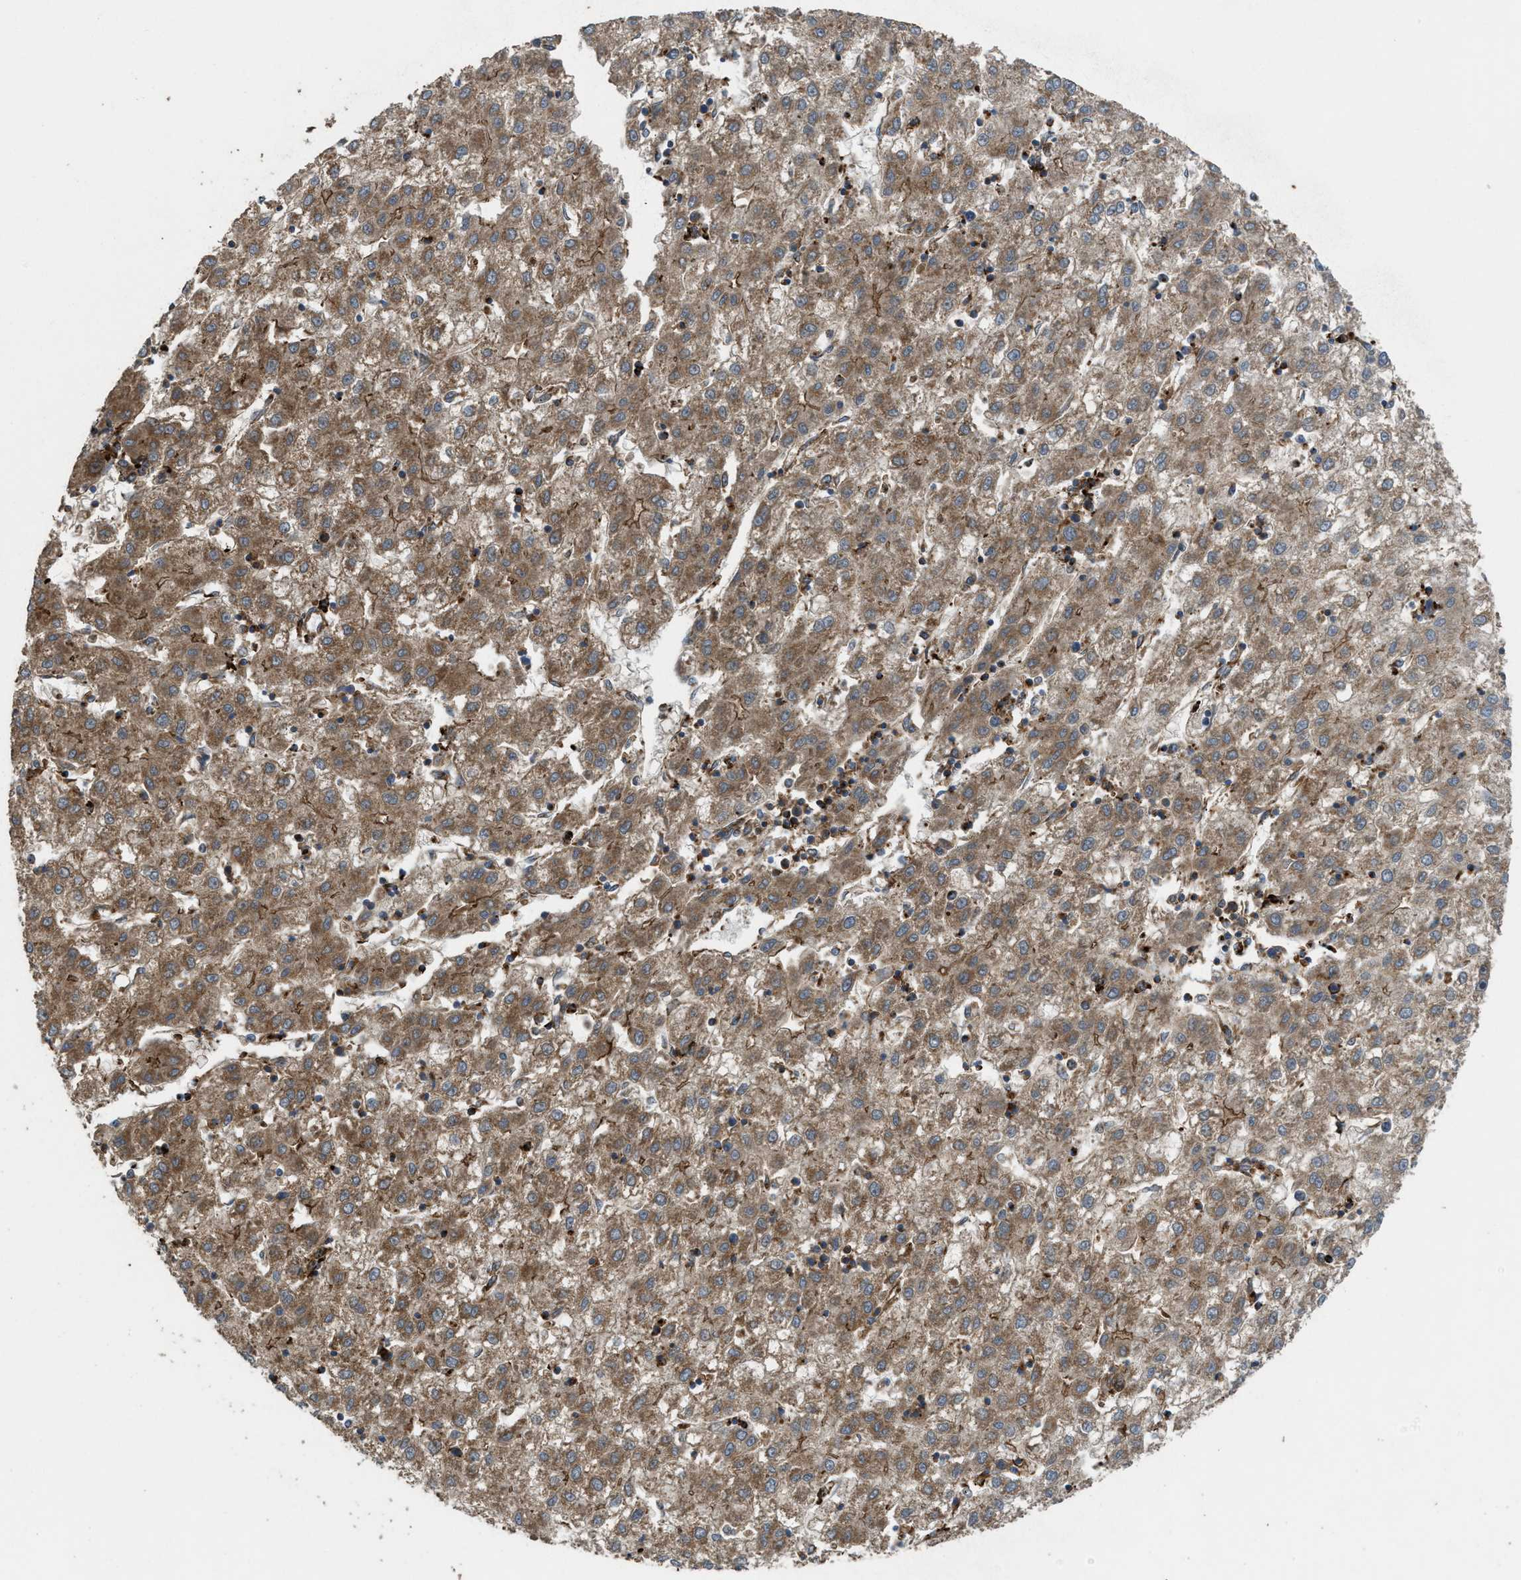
{"staining": {"intensity": "moderate", "quantity": ">75%", "location": "cytoplasmic/membranous"}, "tissue": "liver cancer", "cell_type": "Tumor cells", "image_type": "cancer", "snomed": [{"axis": "morphology", "description": "Carcinoma, Hepatocellular, NOS"}, {"axis": "topography", "description": "Liver"}], "caption": "IHC (DAB (3,3'-diaminobenzidine)) staining of liver cancer shows moderate cytoplasmic/membranous protein expression in approximately >75% of tumor cells.", "gene": "EGLN1", "patient": {"sex": "male", "age": 72}}